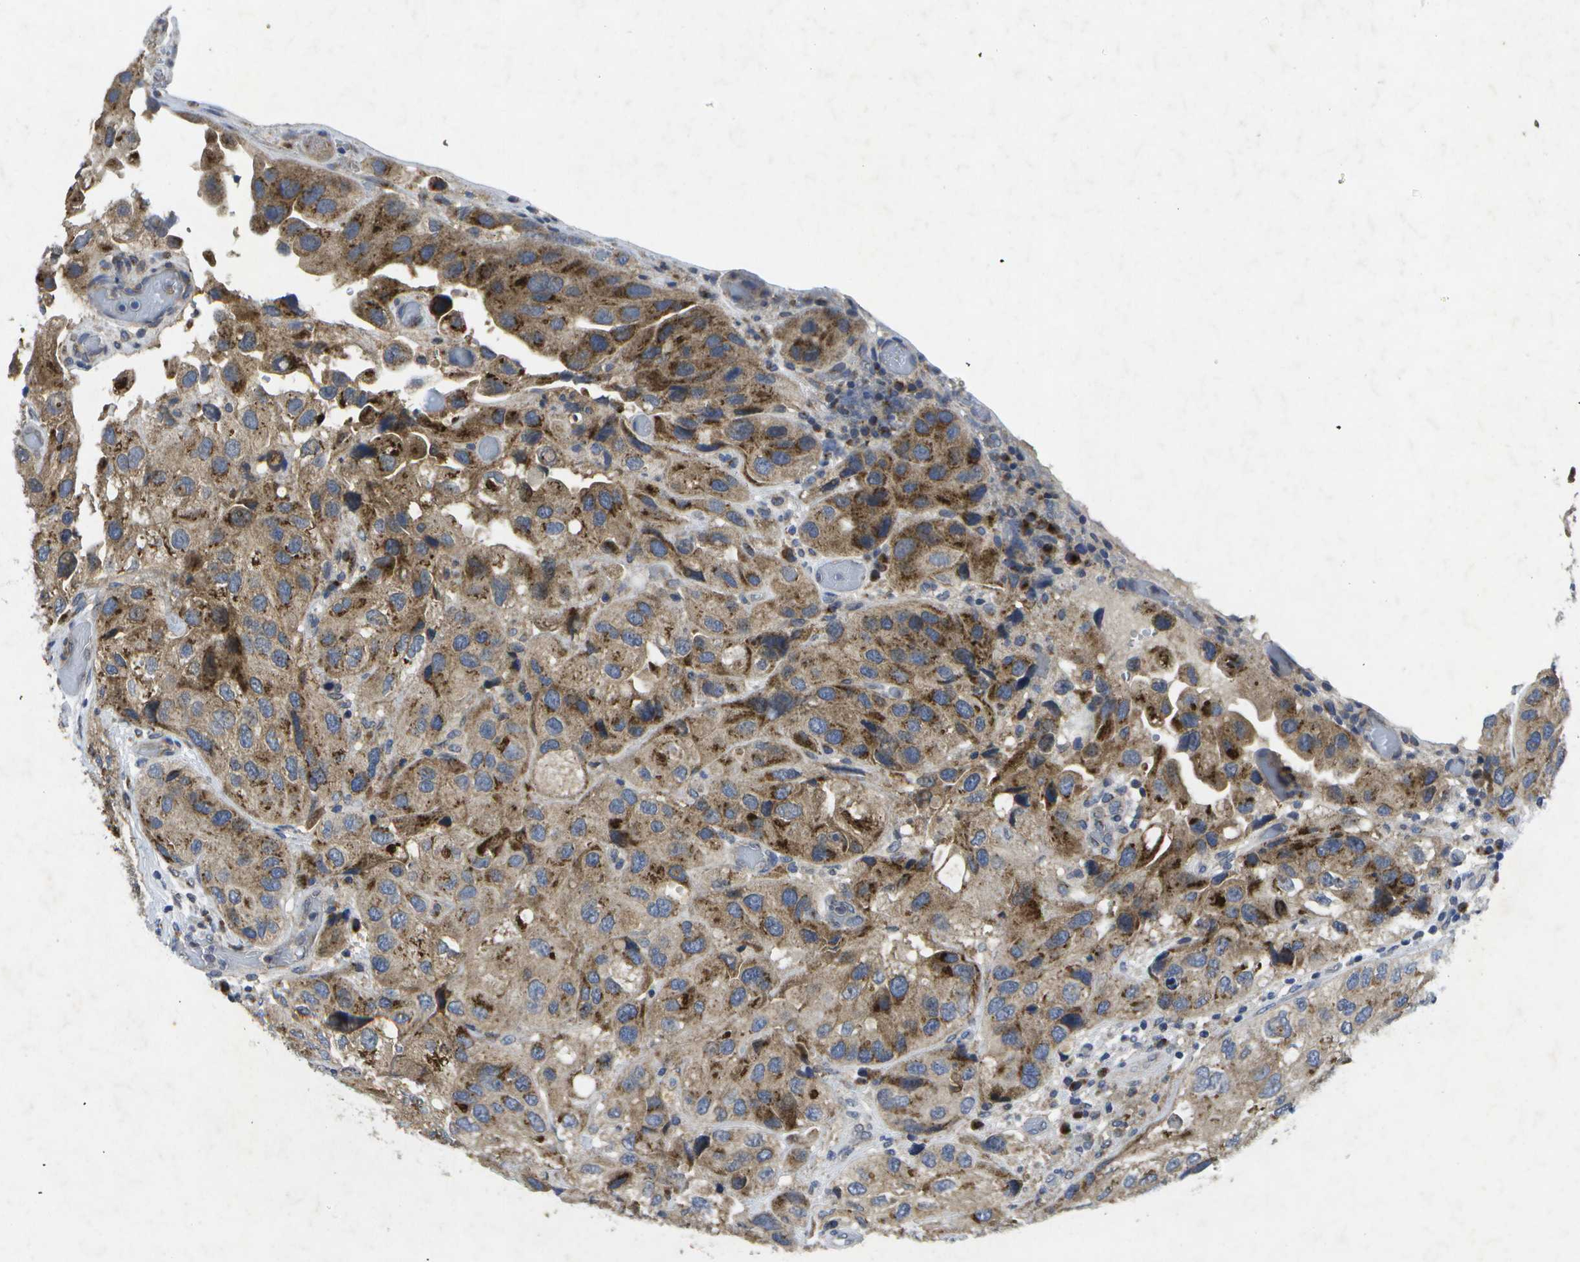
{"staining": {"intensity": "moderate", "quantity": ">75%", "location": "cytoplasmic/membranous"}, "tissue": "urothelial cancer", "cell_type": "Tumor cells", "image_type": "cancer", "snomed": [{"axis": "morphology", "description": "Urothelial carcinoma, High grade"}, {"axis": "topography", "description": "Urinary bladder"}], "caption": "Urothelial cancer was stained to show a protein in brown. There is medium levels of moderate cytoplasmic/membranous expression in approximately >75% of tumor cells.", "gene": "KDELR1", "patient": {"sex": "female", "age": 64}}